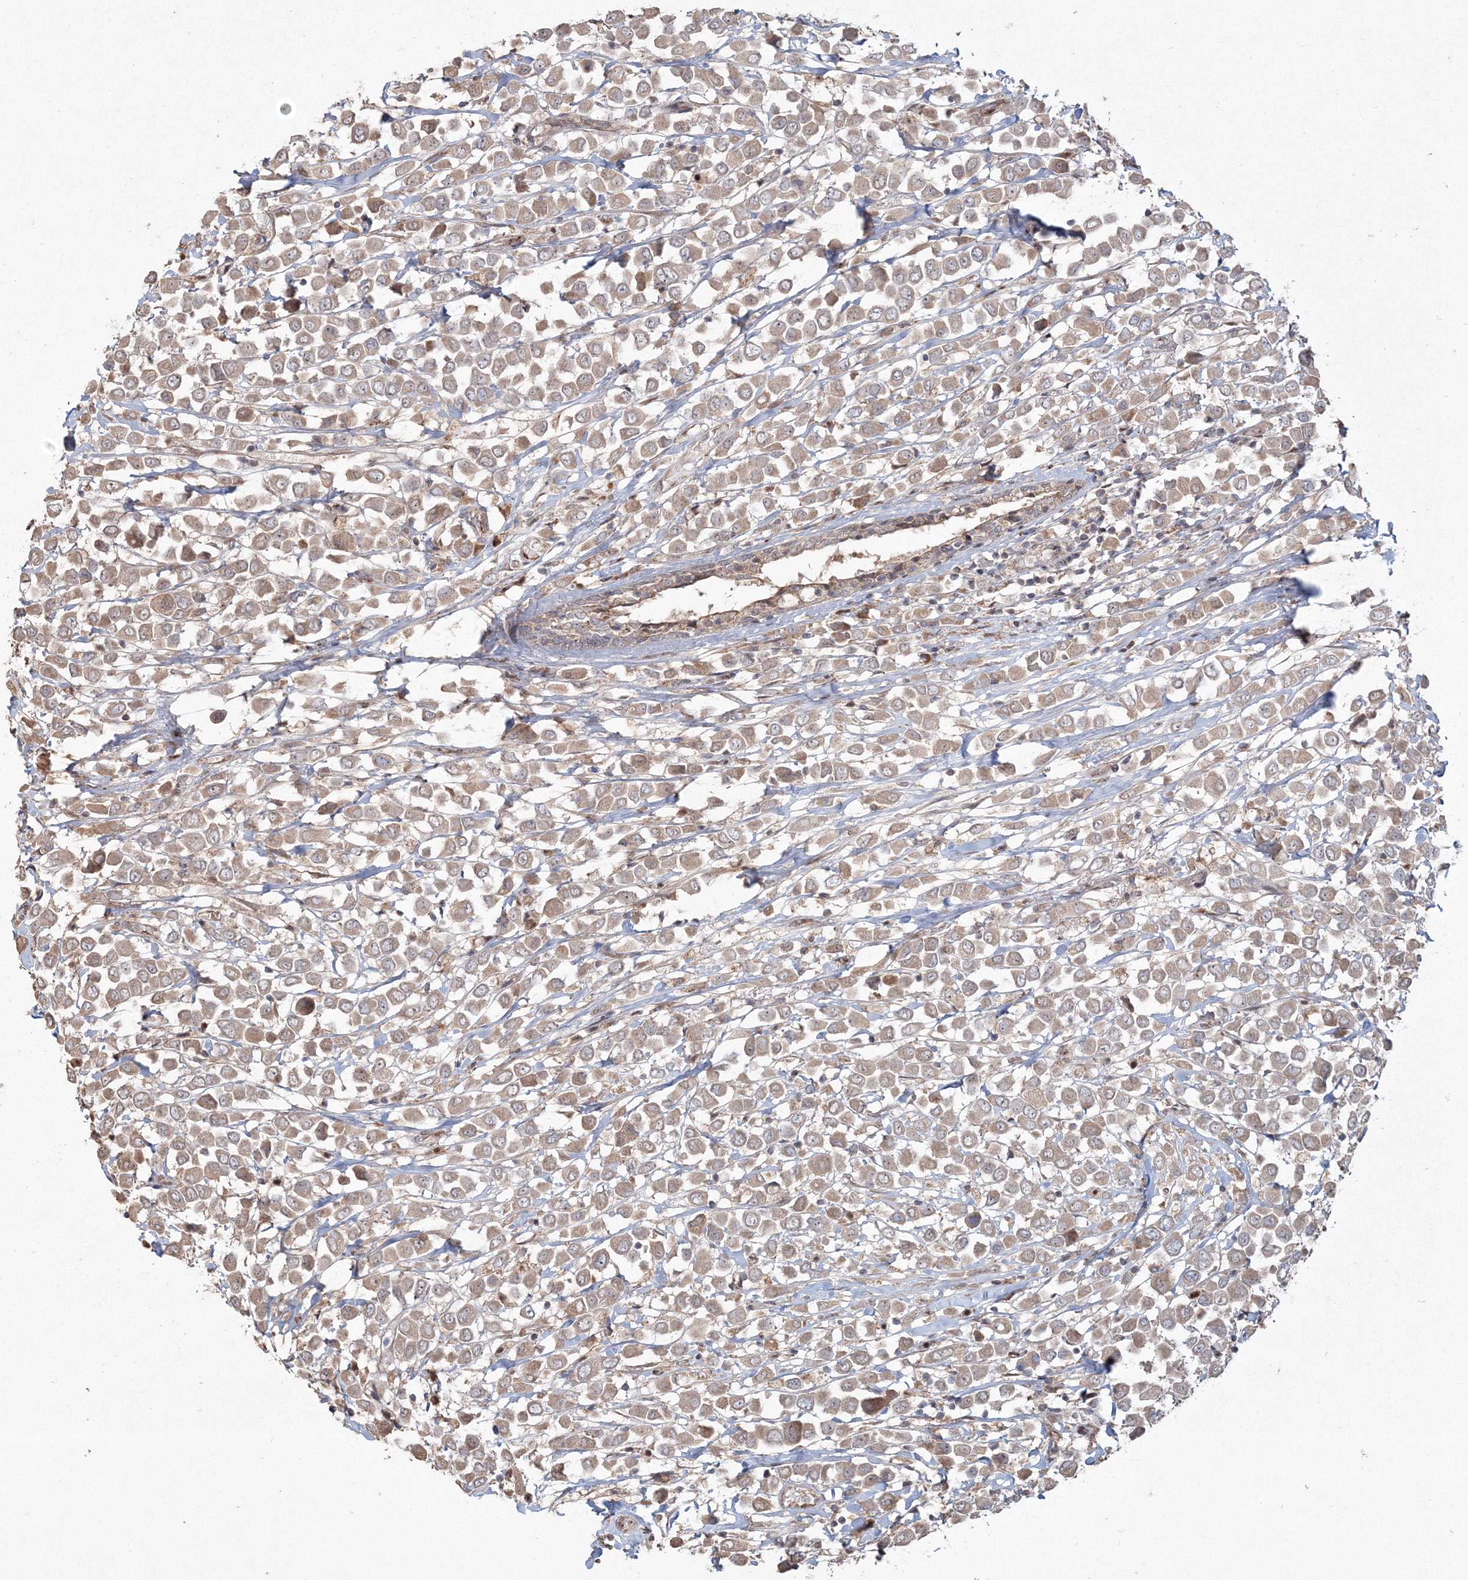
{"staining": {"intensity": "weak", "quantity": ">75%", "location": "cytoplasmic/membranous"}, "tissue": "breast cancer", "cell_type": "Tumor cells", "image_type": "cancer", "snomed": [{"axis": "morphology", "description": "Duct carcinoma"}, {"axis": "topography", "description": "Breast"}], "caption": "Protein expression analysis of human breast invasive ductal carcinoma reveals weak cytoplasmic/membranous staining in approximately >75% of tumor cells.", "gene": "ANAPC16", "patient": {"sex": "female", "age": 61}}